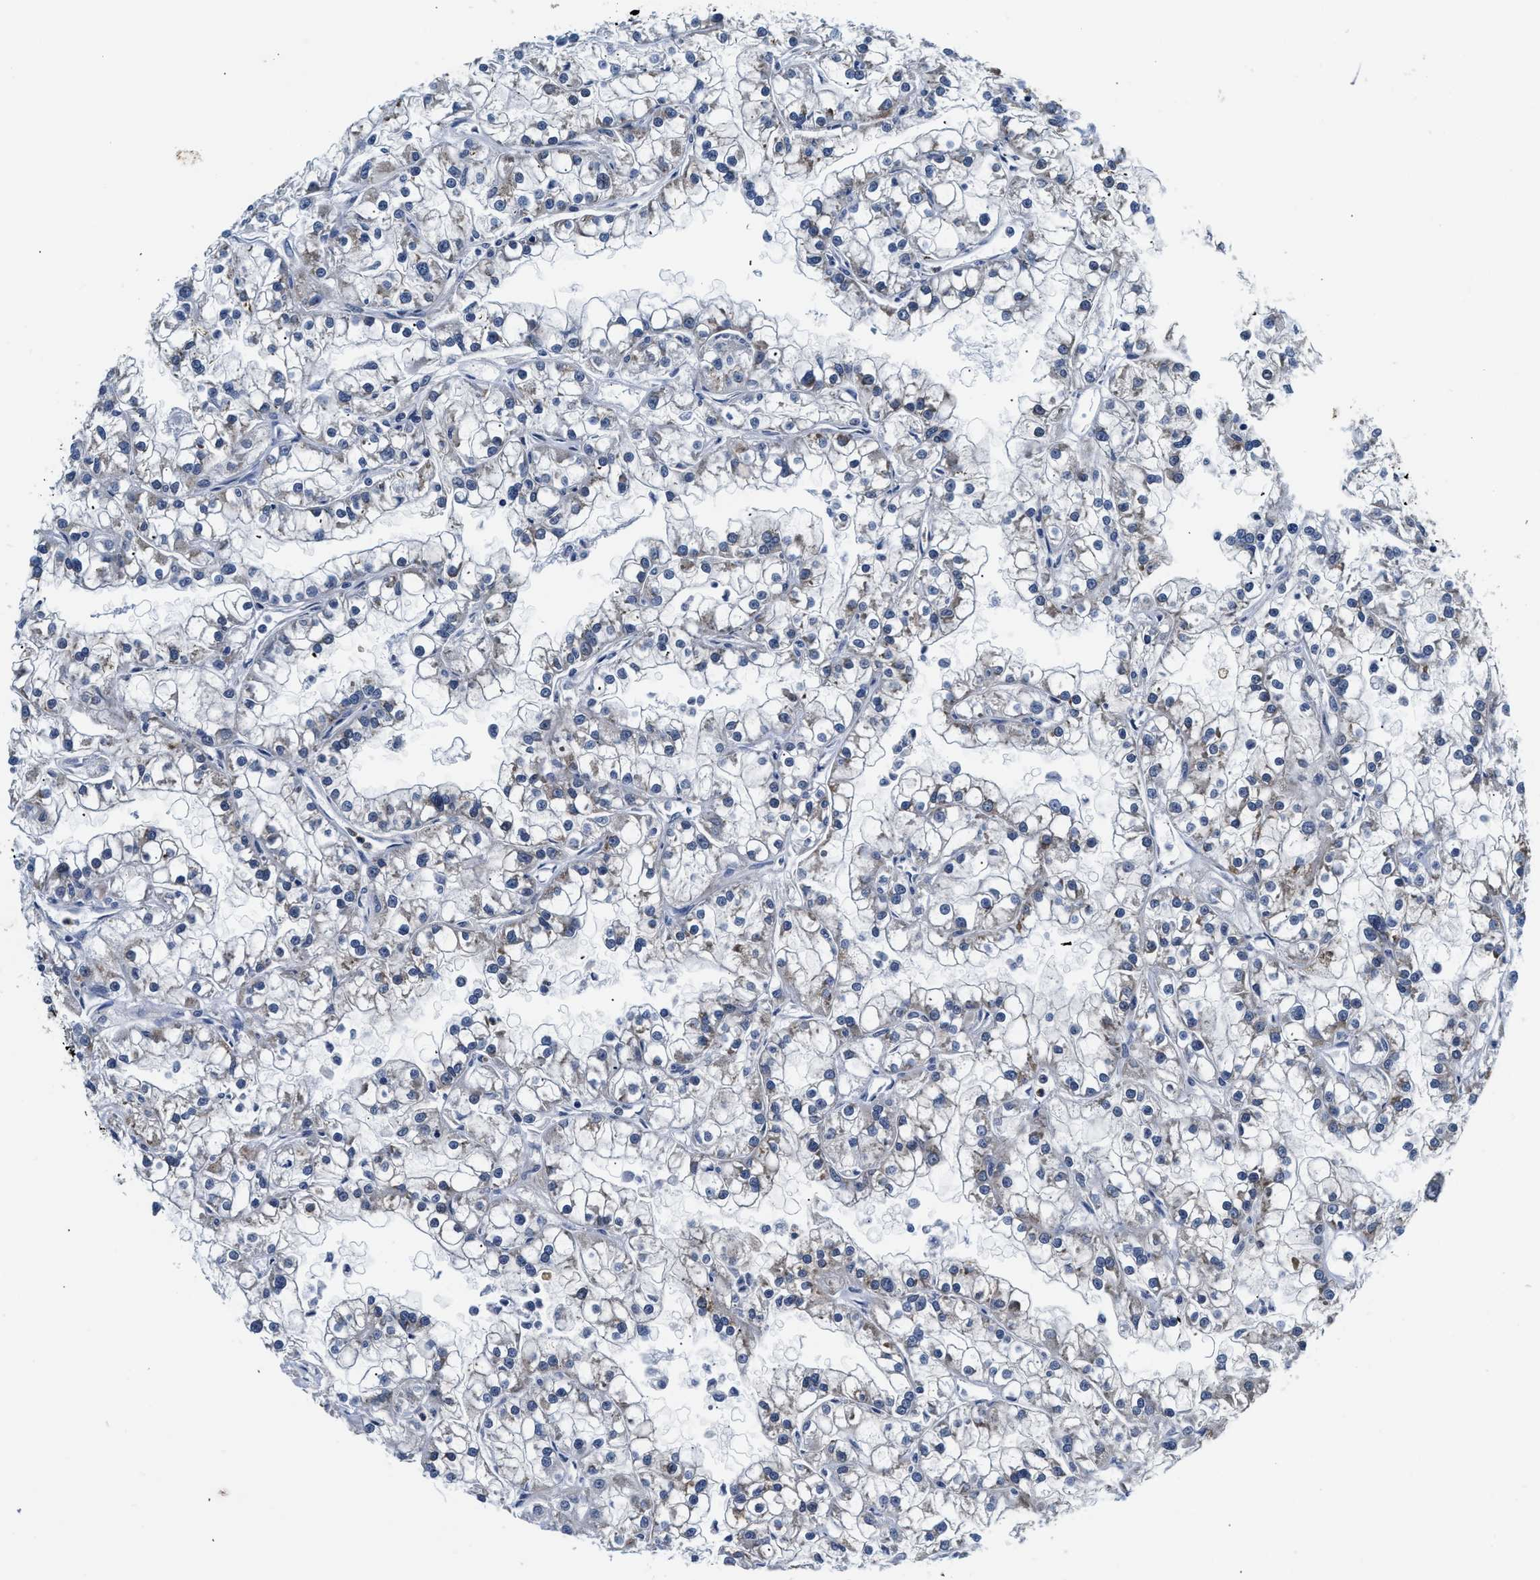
{"staining": {"intensity": "negative", "quantity": "none", "location": "none"}, "tissue": "renal cancer", "cell_type": "Tumor cells", "image_type": "cancer", "snomed": [{"axis": "morphology", "description": "Adenocarcinoma, NOS"}, {"axis": "topography", "description": "Kidney"}], "caption": "Histopathology image shows no significant protein staining in tumor cells of renal adenocarcinoma.", "gene": "SMAD4", "patient": {"sex": "female", "age": 52}}